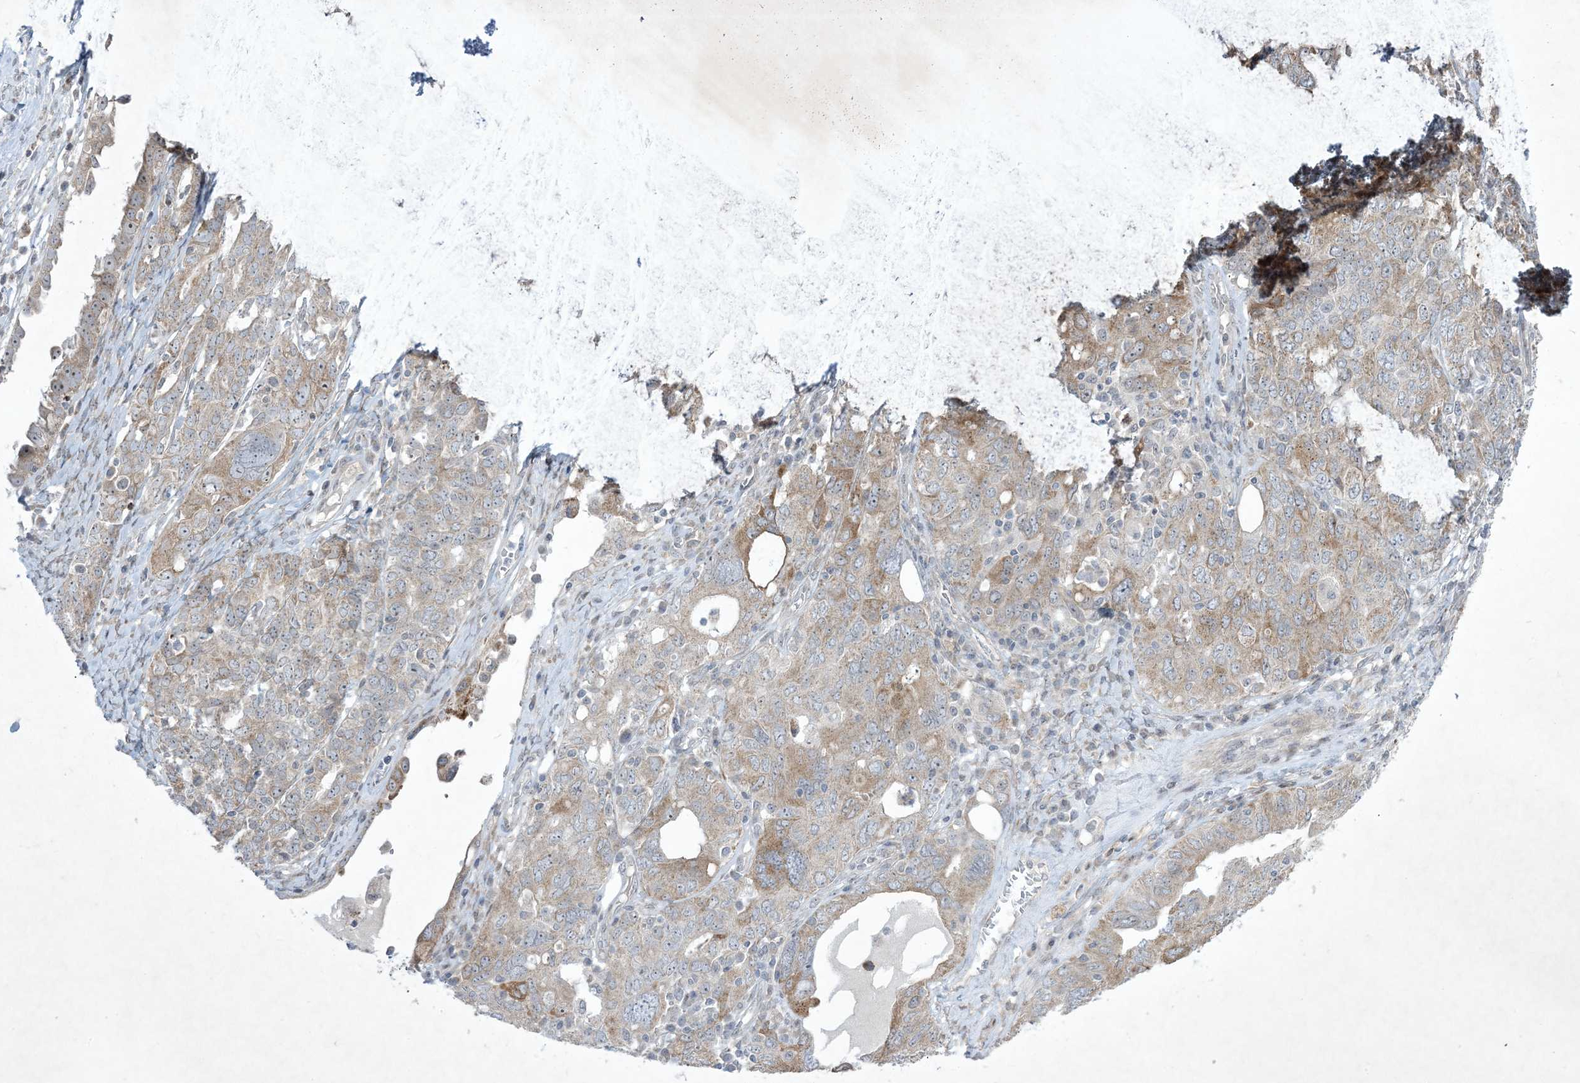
{"staining": {"intensity": "weak", "quantity": "25%-75%", "location": "cytoplasmic/membranous"}, "tissue": "ovarian cancer", "cell_type": "Tumor cells", "image_type": "cancer", "snomed": [{"axis": "morphology", "description": "Carcinoma, endometroid"}, {"axis": "topography", "description": "Ovary"}], "caption": "IHC histopathology image of endometroid carcinoma (ovarian) stained for a protein (brown), which displays low levels of weak cytoplasmic/membranous staining in about 25%-75% of tumor cells.", "gene": "SOGA3", "patient": {"sex": "female", "age": 62}}